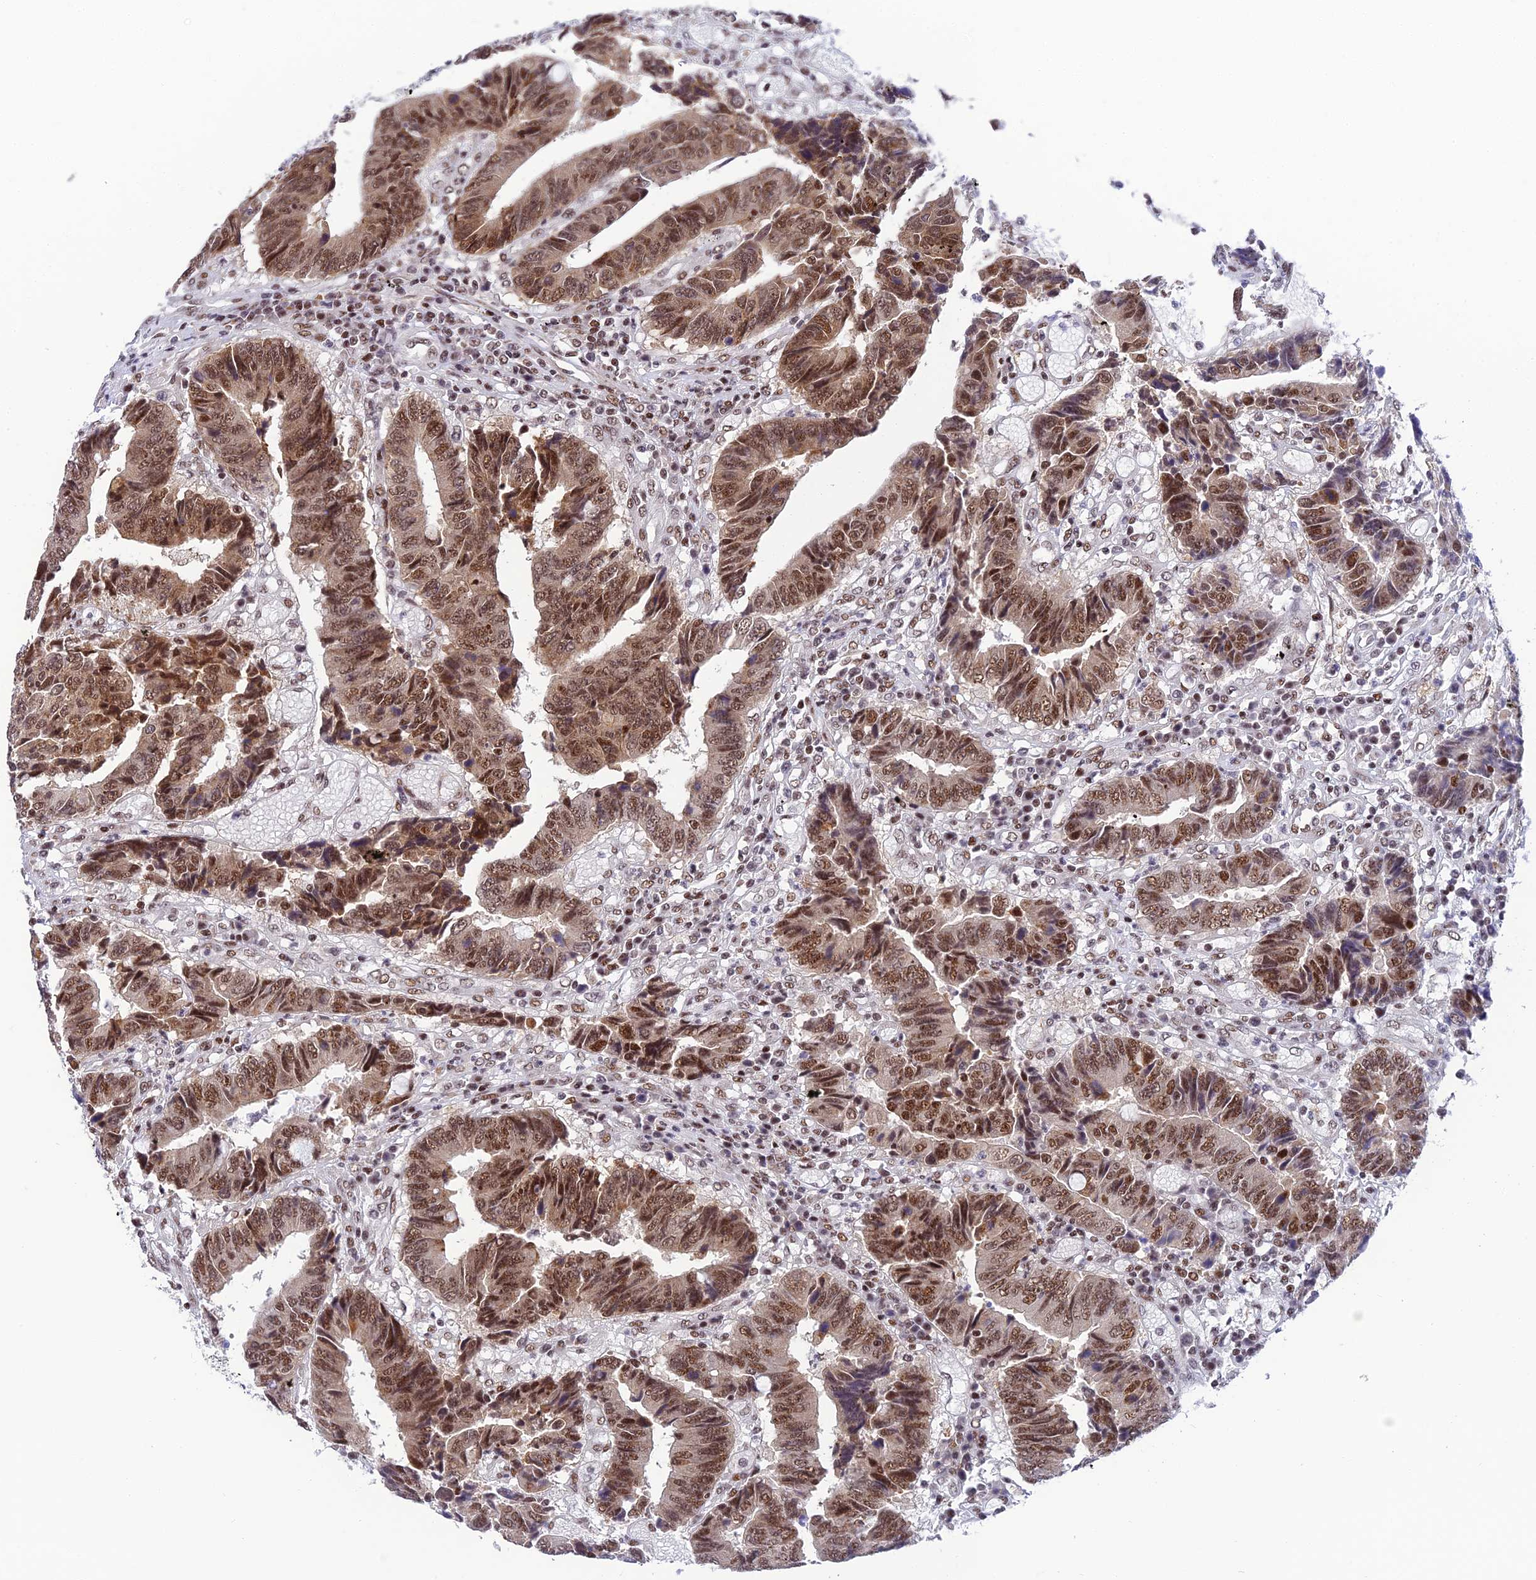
{"staining": {"intensity": "moderate", "quantity": ">75%", "location": "nuclear"}, "tissue": "colorectal cancer", "cell_type": "Tumor cells", "image_type": "cancer", "snomed": [{"axis": "morphology", "description": "Adenocarcinoma, NOS"}, {"axis": "topography", "description": "Rectum"}], "caption": "Moderate nuclear expression is seen in approximately >75% of tumor cells in adenocarcinoma (colorectal).", "gene": "USP22", "patient": {"sex": "male", "age": 84}}